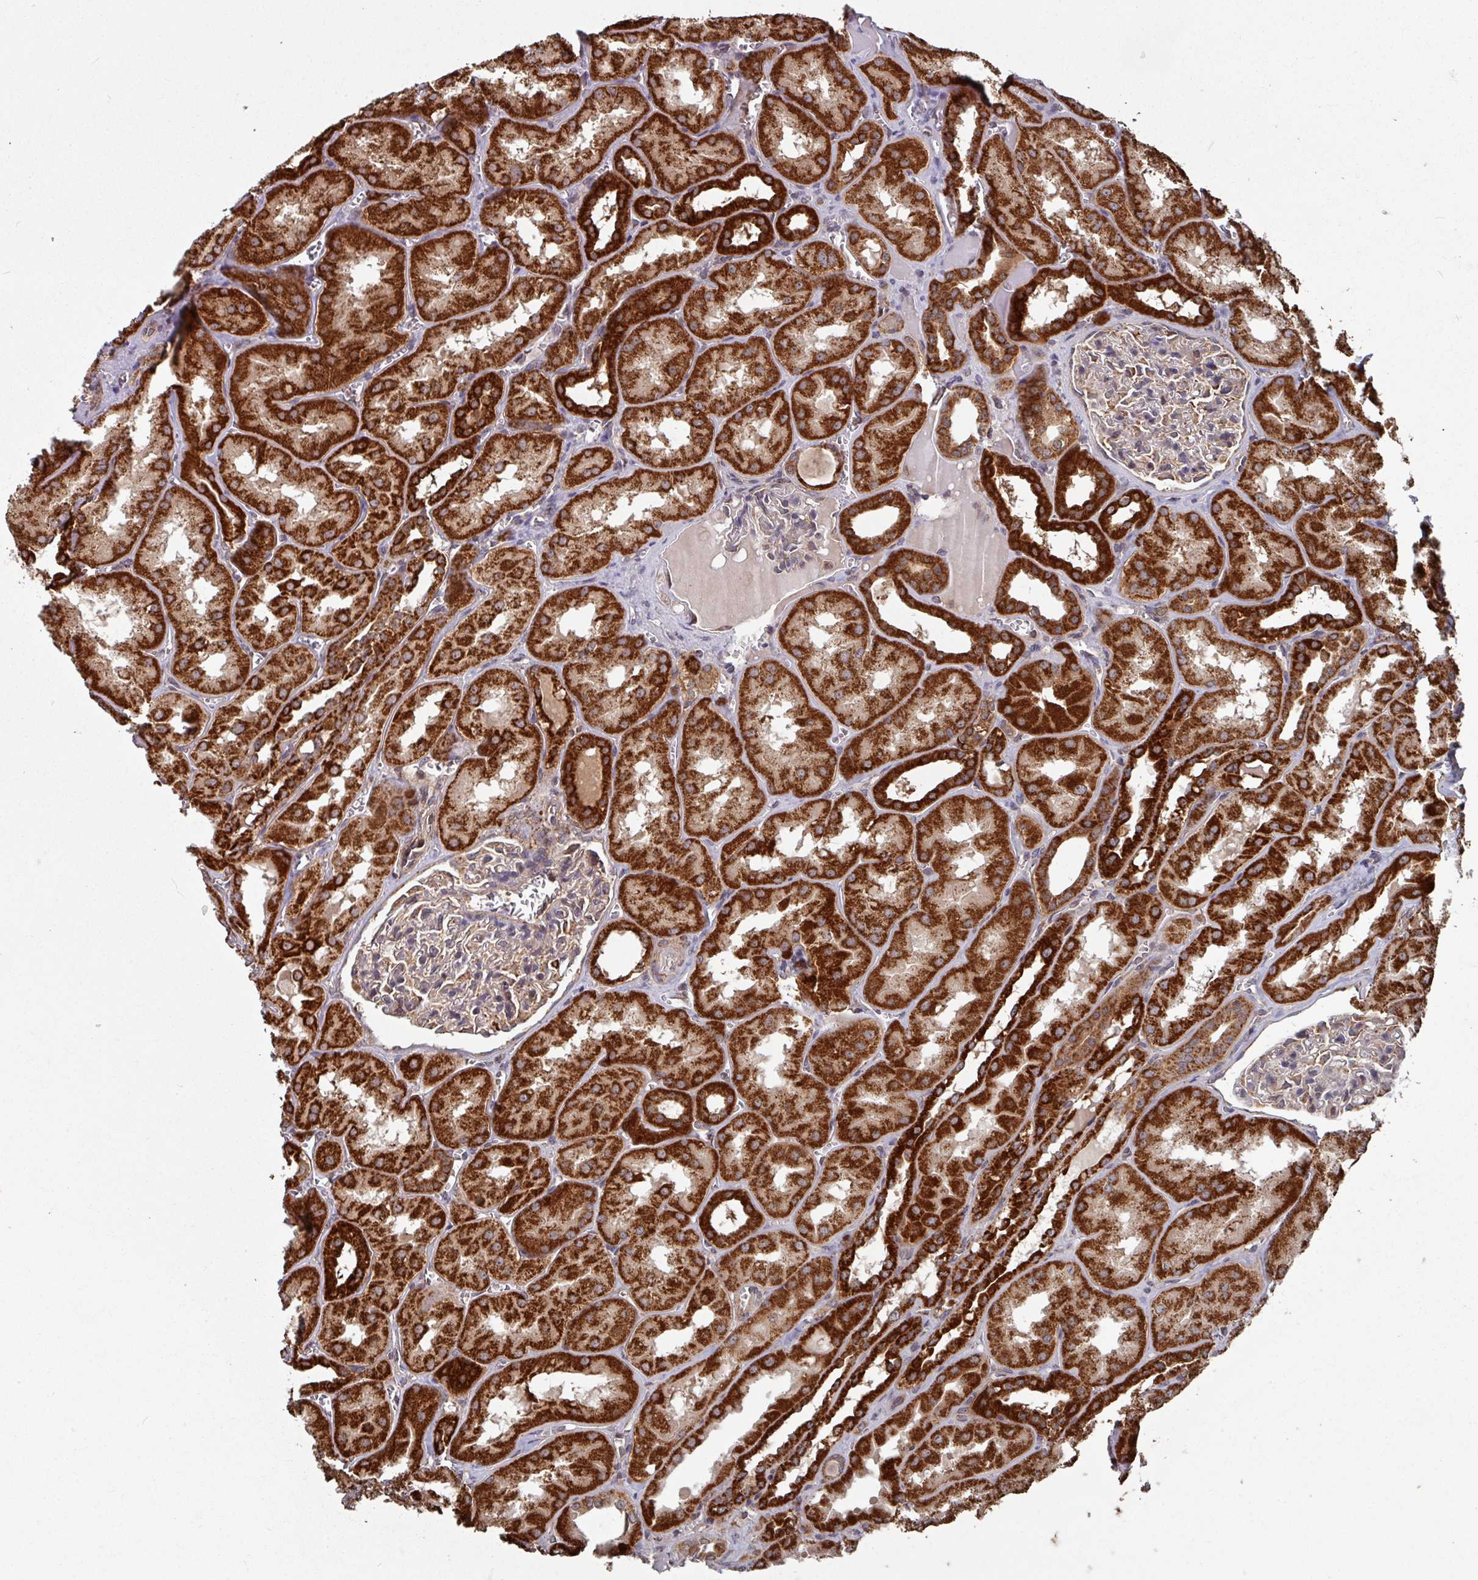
{"staining": {"intensity": "strong", "quantity": "<25%", "location": "cytoplasmic/membranous"}, "tissue": "kidney", "cell_type": "Cells in glomeruli", "image_type": "normal", "snomed": [{"axis": "morphology", "description": "Normal tissue, NOS"}, {"axis": "topography", "description": "Kidney"}], "caption": "Immunohistochemical staining of benign human kidney exhibits medium levels of strong cytoplasmic/membranous positivity in approximately <25% of cells in glomeruli. (IHC, brightfield microscopy, high magnification).", "gene": "COX7C", "patient": {"sex": "male", "age": 61}}